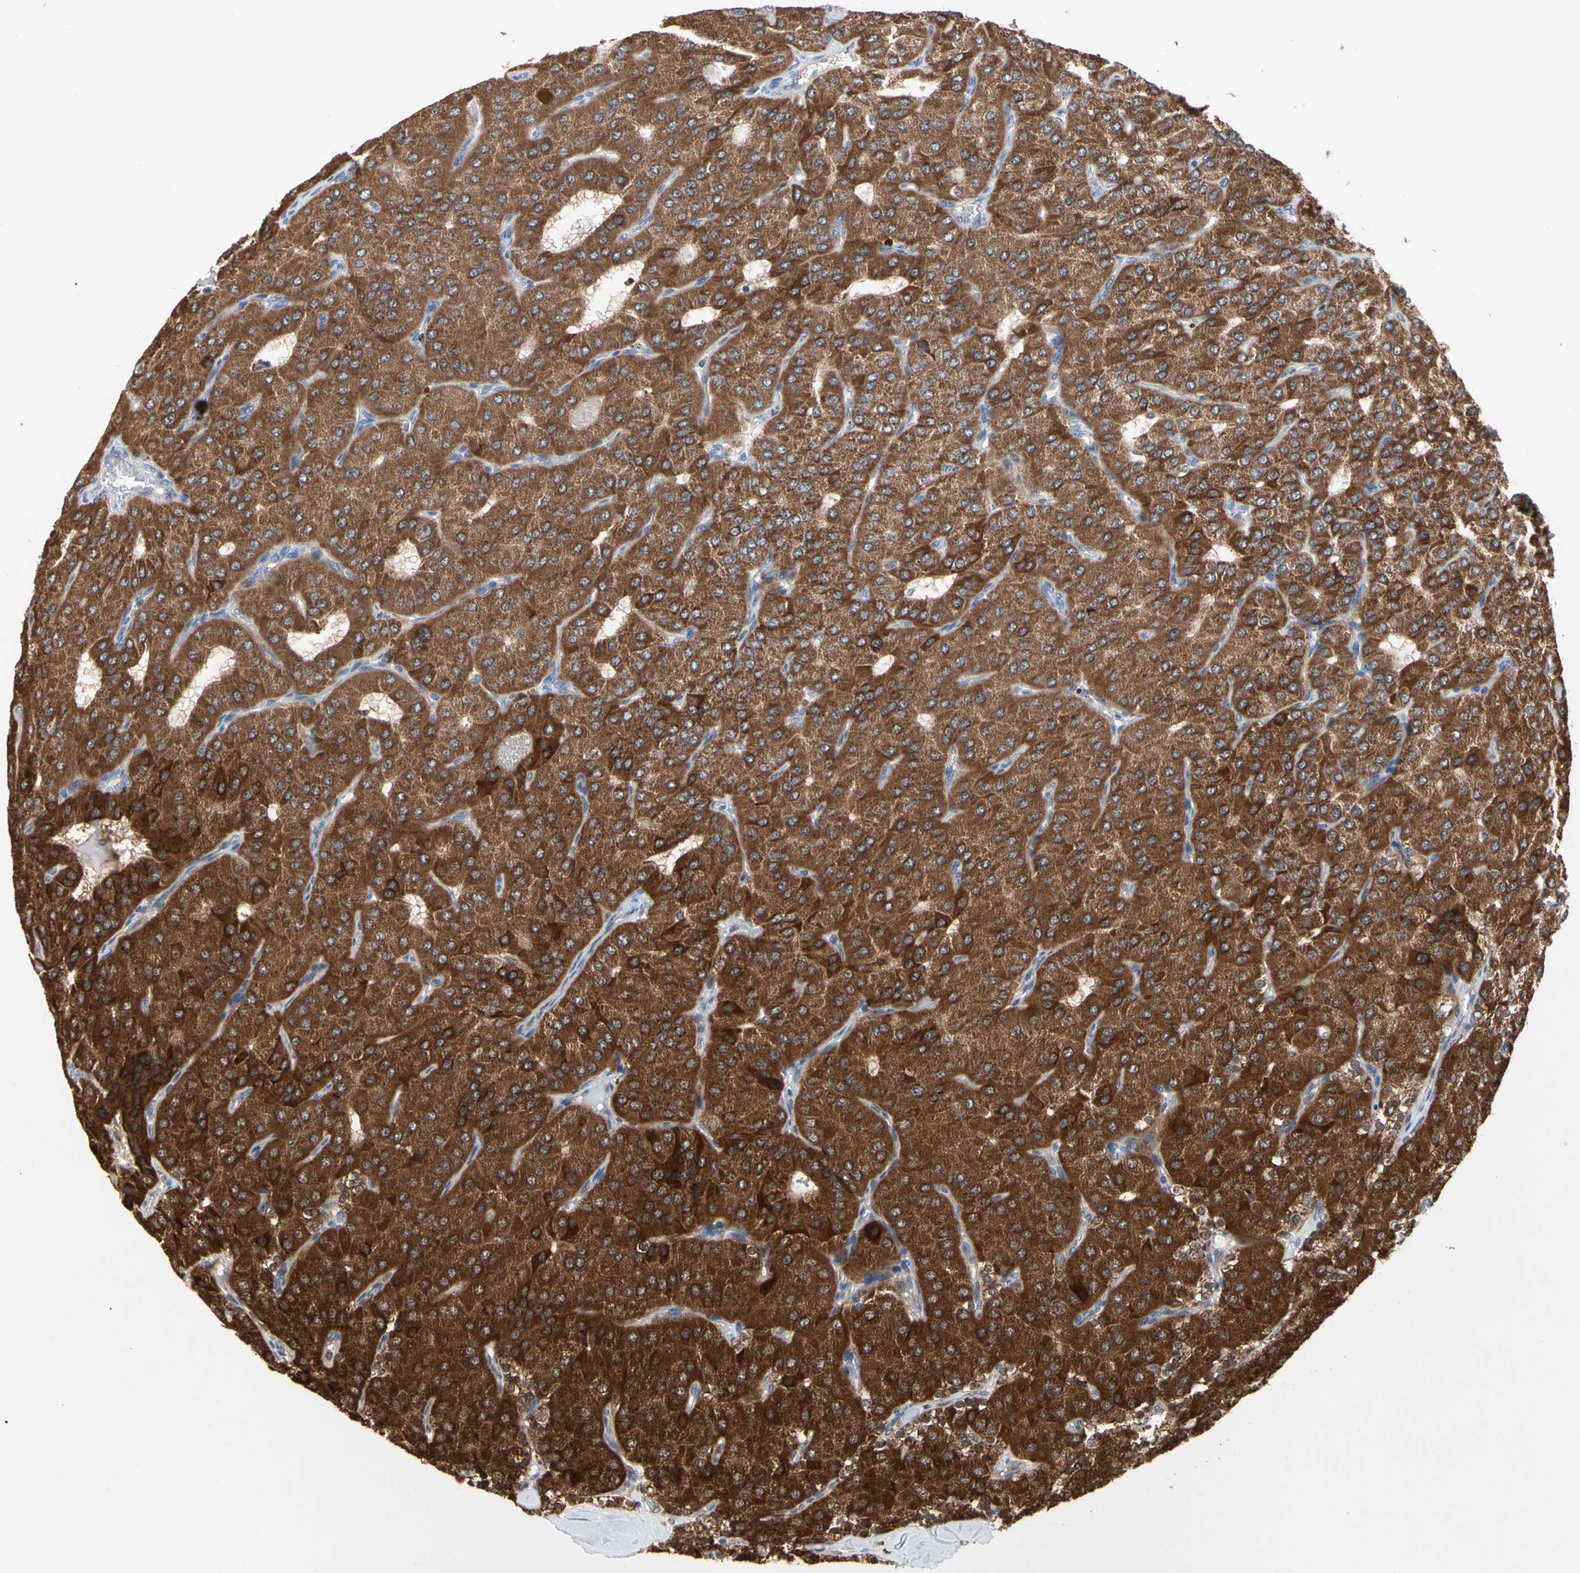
{"staining": {"intensity": "strong", "quantity": ">75%", "location": "cytoplasmic/membranous"}, "tissue": "parathyroid gland", "cell_type": "Glandular cells", "image_type": "normal", "snomed": [{"axis": "morphology", "description": "Normal tissue, NOS"}, {"axis": "morphology", "description": "Adenoma, NOS"}, {"axis": "topography", "description": "Parathyroid gland"}], "caption": "This is a photomicrograph of immunohistochemistry staining of benign parathyroid gland, which shows strong staining in the cytoplasmic/membranous of glandular cells.", "gene": "MTHFS", "patient": {"sex": "female", "age": 86}}